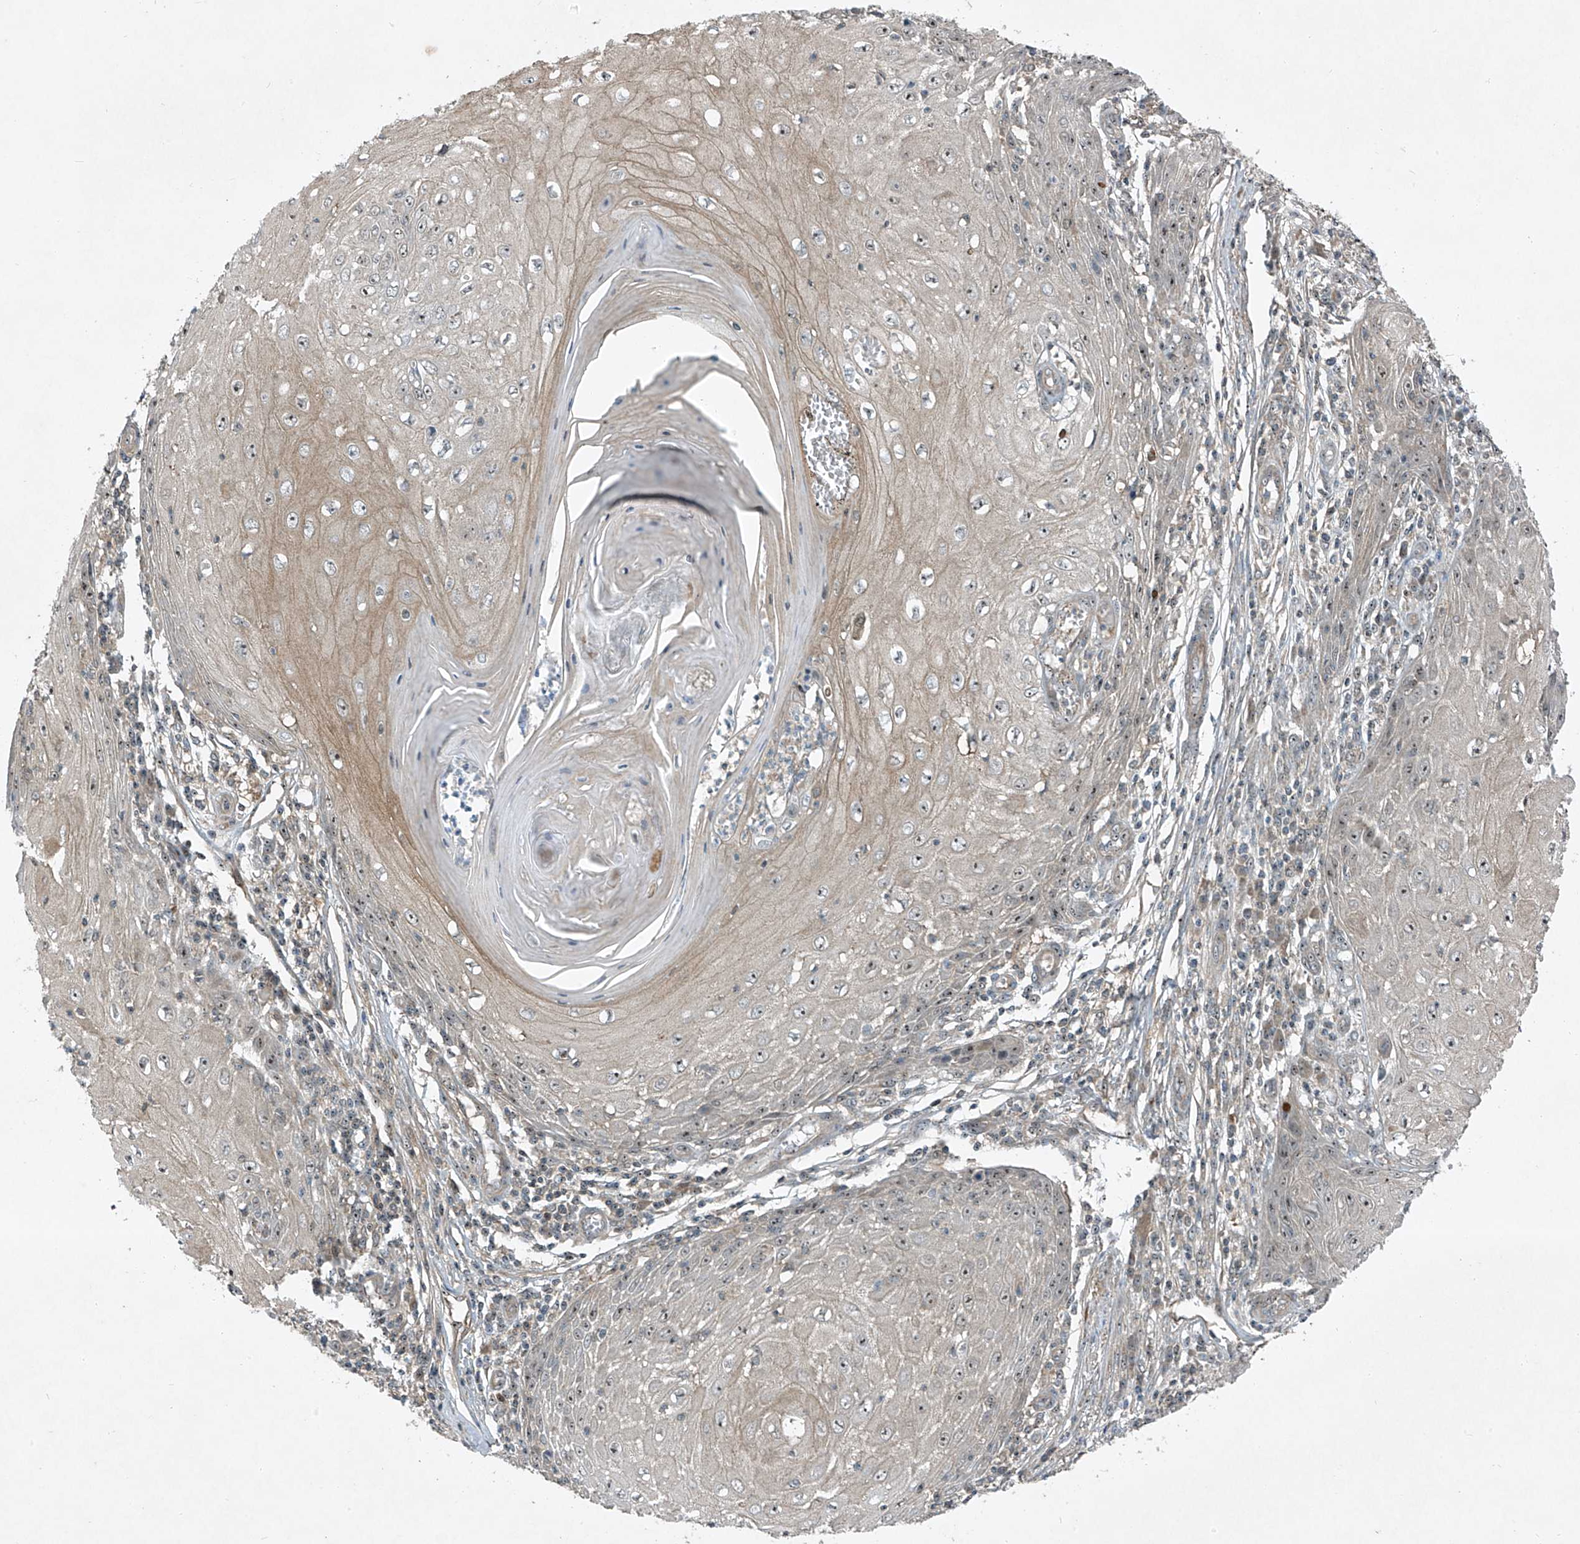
{"staining": {"intensity": "weak", "quantity": "25%-75%", "location": "cytoplasmic/membranous,nuclear"}, "tissue": "skin cancer", "cell_type": "Tumor cells", "image_type": "cancer", "snomed": [{"axis": "morphology", "description": "Squamous cell carcinoma, NOS"}, {"axis": "topography", "description": "Skin"}], "caption": "Immunohistochemical staining of human skin cancer demonstrates low levels of weak cytoplasmic/membranous and nuclear staining in approximately 25%-75% of tumor cells.", "gene": "PPCS", "patient": {"sex": "female", "age": 73}}